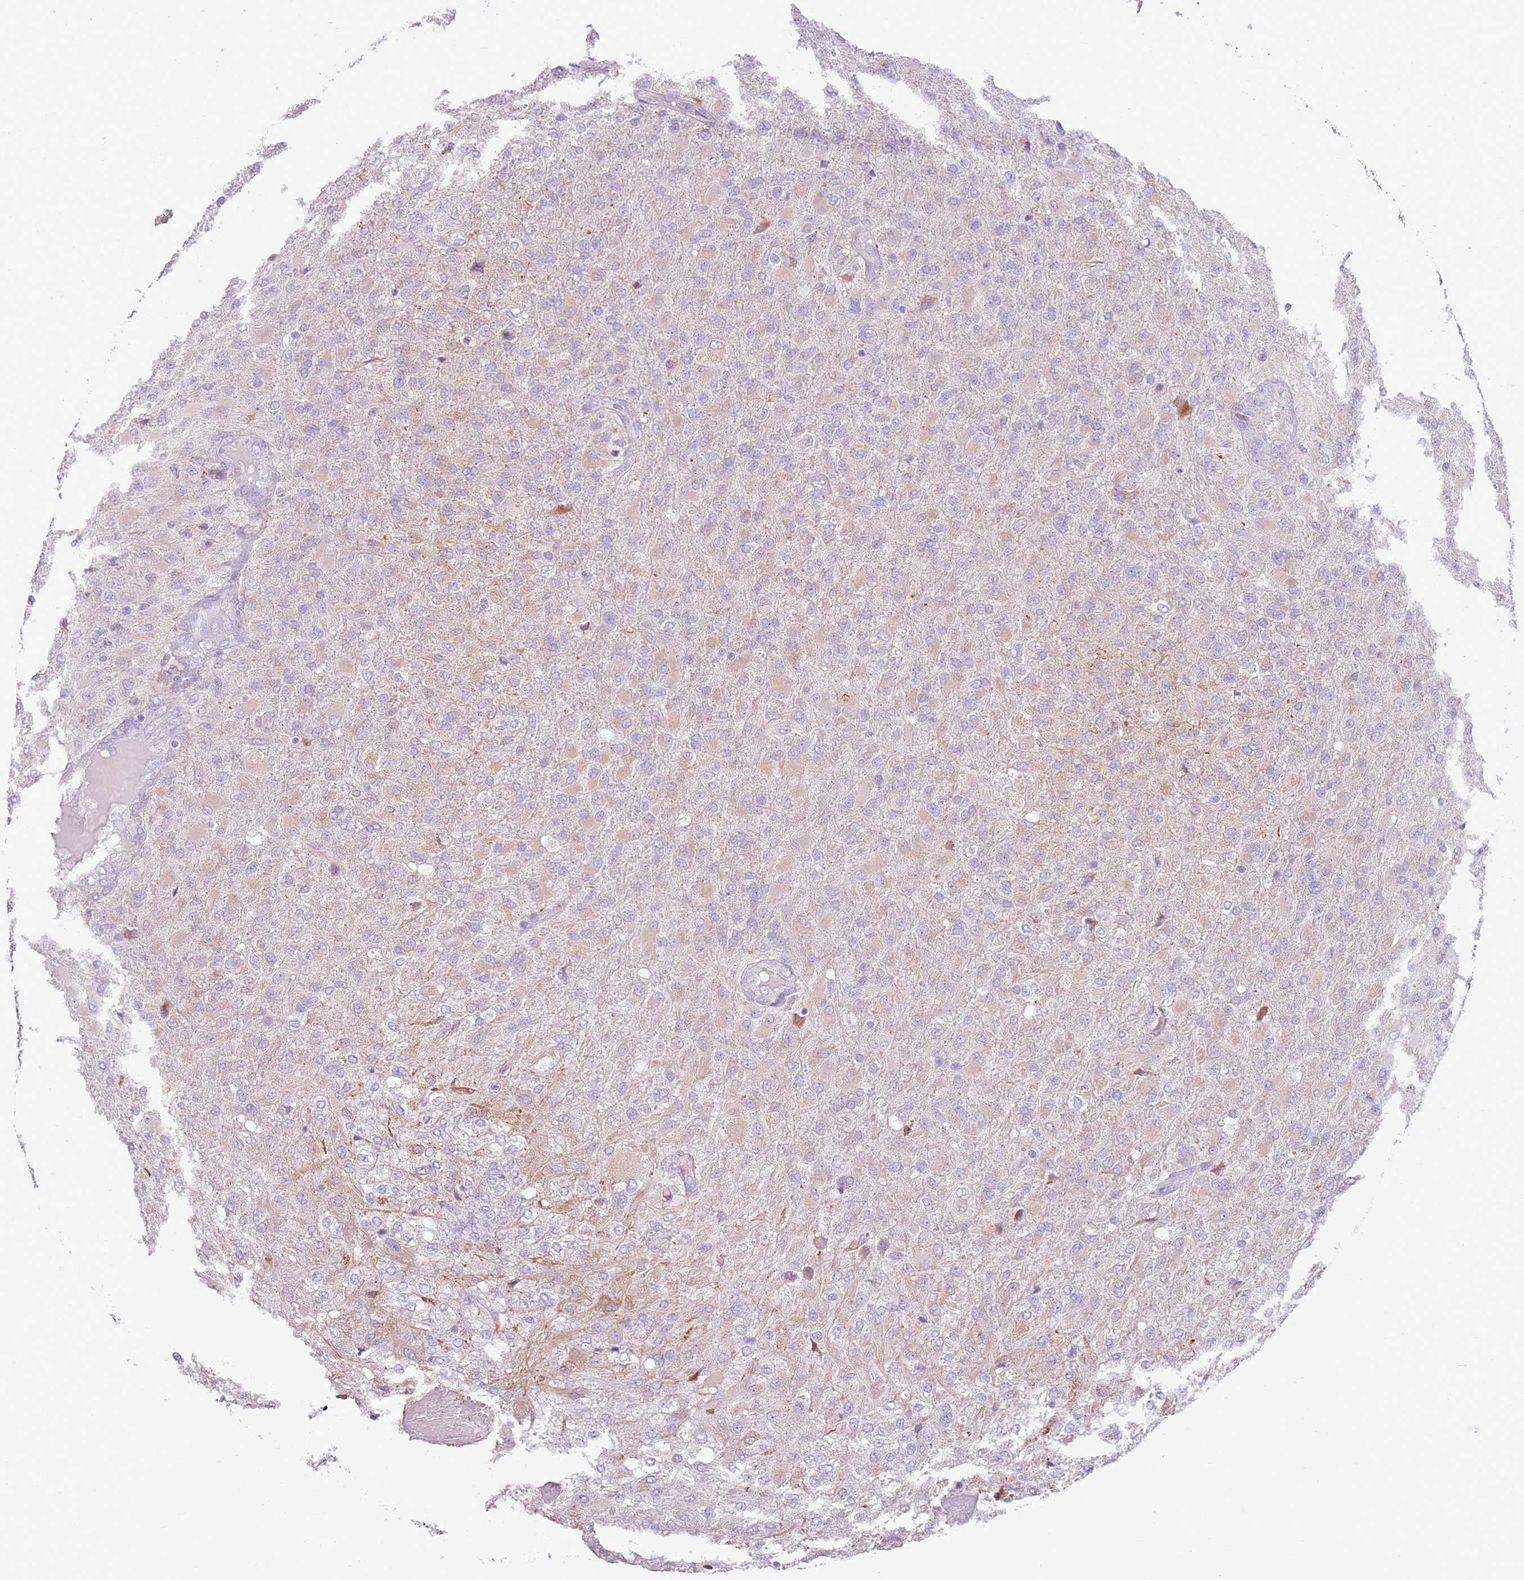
{"staining": {"intensity": "weak", "quantity": "25%-75%", "location": "cytoplasmic/membranous"}, "tissue": "glioma", "cell_type": "Tumor cells", "image_type": "cancer", "snomed": [{"axis": "morphology", "description": "Glioma, malignant, Low grade"}, {"axis": "topography", "description": "Brain"}], "caption": "Malignant glioma (low-grade) stained with immunohistochemistry displays weak cytoplasmic/membranous expression in approximately 25%-75% of tumor cells.", "gene": "OAF", "patient": {"sex": "male", "age": 65}}